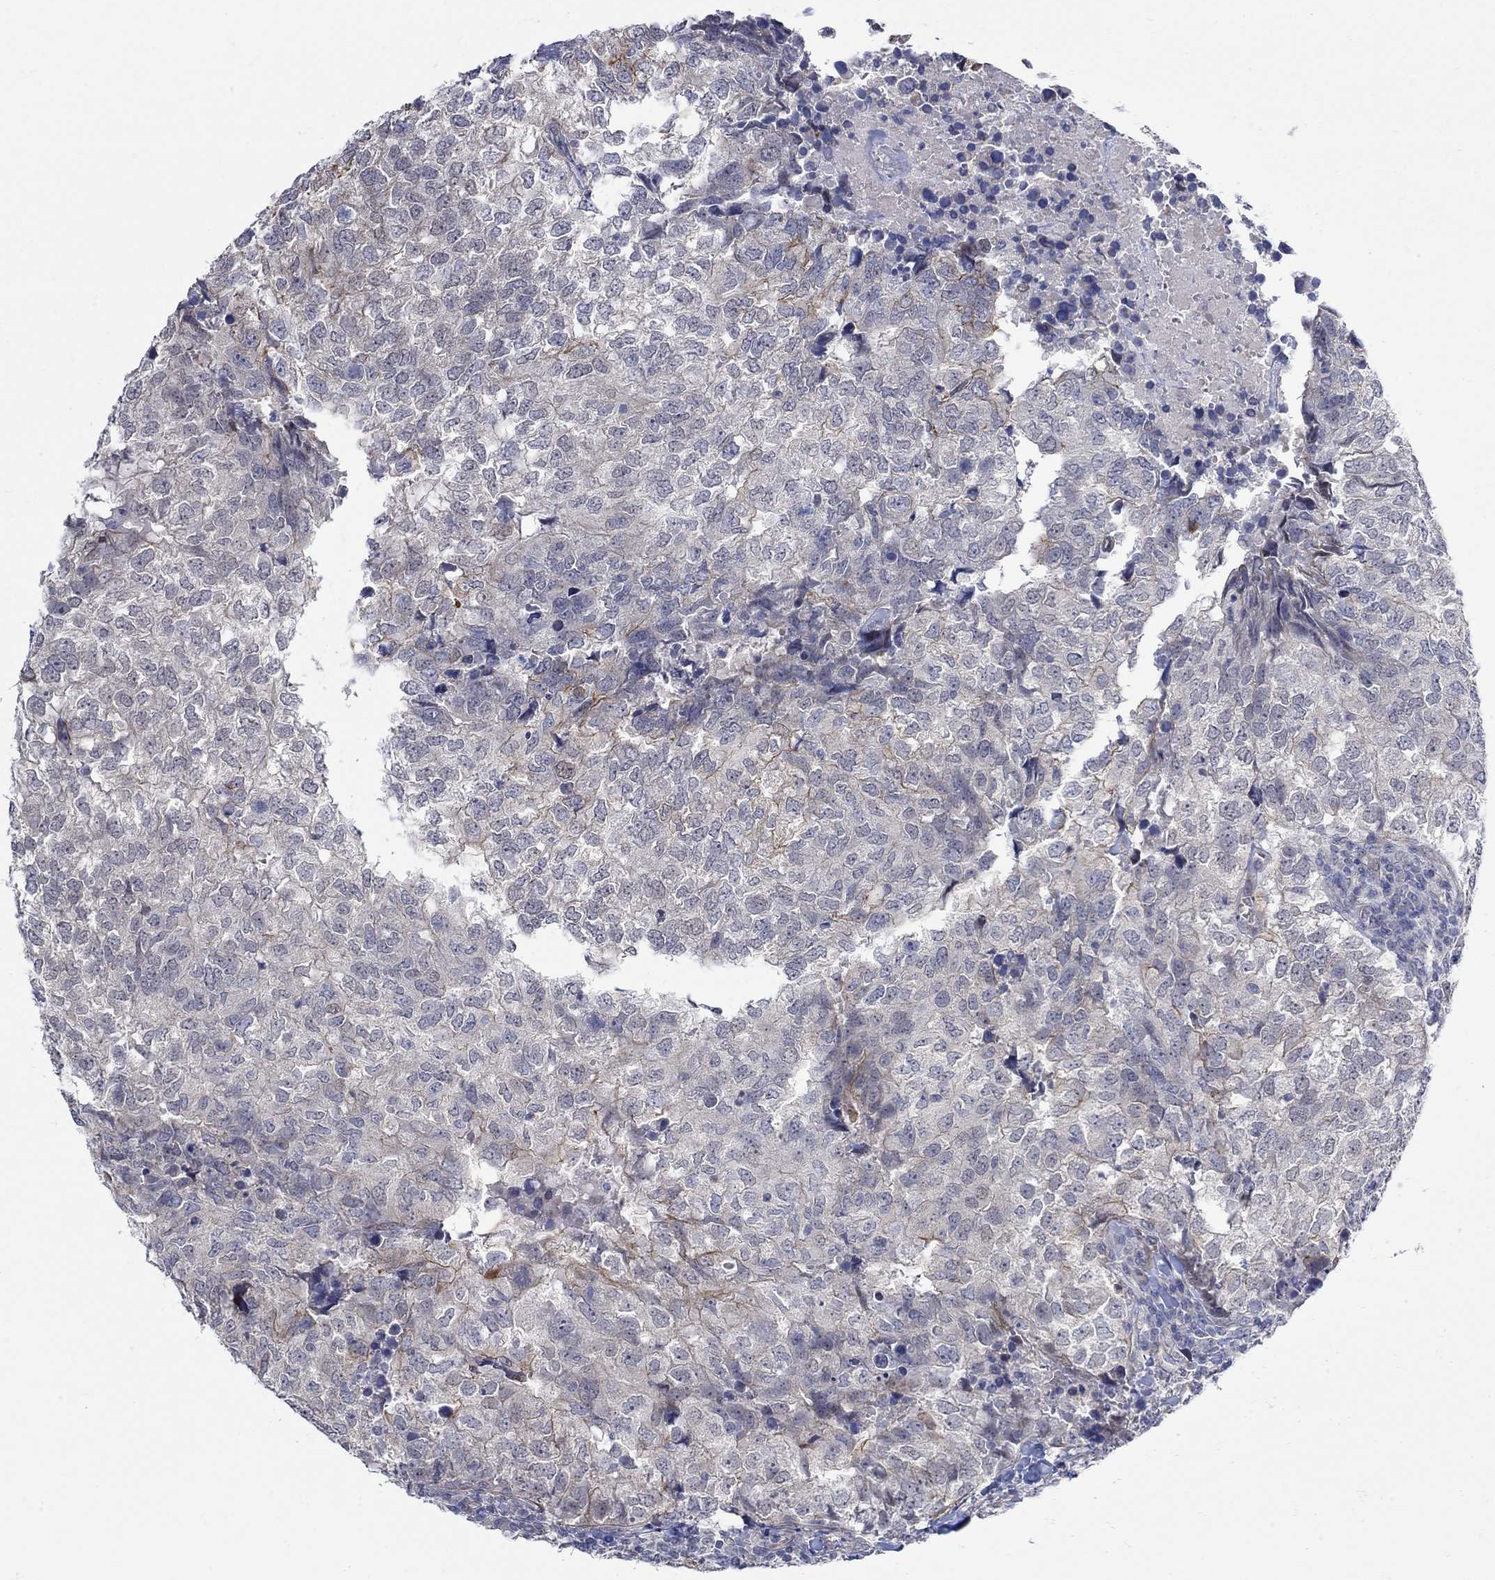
{"staining": {"intensity": "moderate", "quantity": "<25%", "location": "cytoplasmic/membranous"}, "tissue": "breast cancer", "cell_type": "Tumor cells", "image_type": "cancer", "snomed": [{"axis": "morphology", "description": "Duct carcinoma"}, {"axis": "topography", "description": "Breast"}], "caption": "The image demonstrates immunohistochemical staining of invasive ductal carcinoma (breast). There is moderate cytoplasmic/membranous expression is seen in approximately <25% of tumor cells. (Stains: DAB in brown, nuclei in blue, Microscopy: brightfield microscopy at high magnification).", "gene": "SCN7A", "patient": {"sex": "female", "age": 30}}